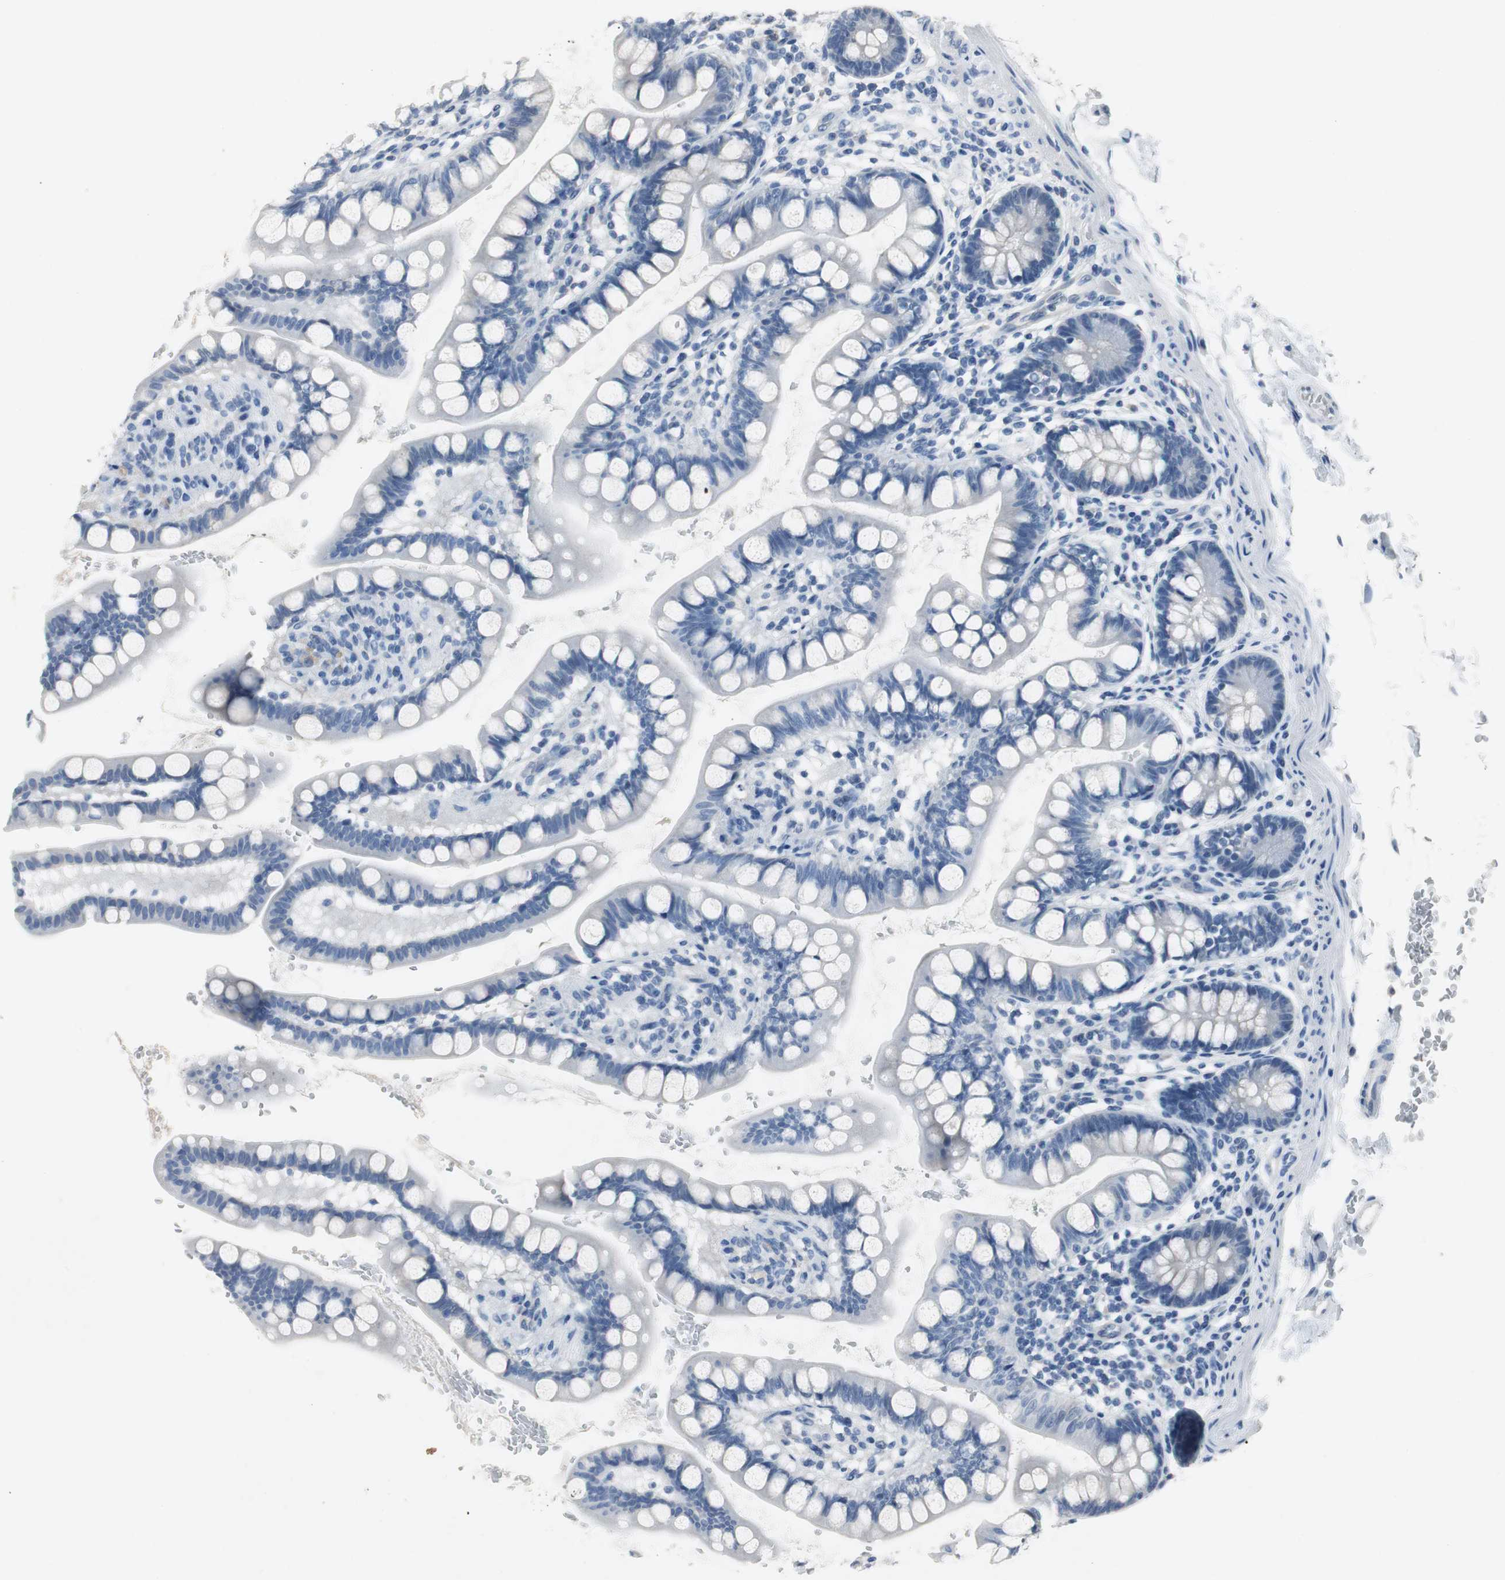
{"staining": {"intensity": "negative", "quantity": "none", "location": "none"}, "tissue": "small intestine", "cell_type": "Glandular cells", "image_type": "normal", "snomed": [{"axis": "morphology", "description": "Normal tissue, NOS"}, {"axis": "topography", "description": "Small intestine"}], "caption": "Human small intestine stained for a protein using immunohistochemistry (IHC) displays no expression in glandular cells.", "gene": "LRP2", "patient": {"sex": "female", "age": 58}}